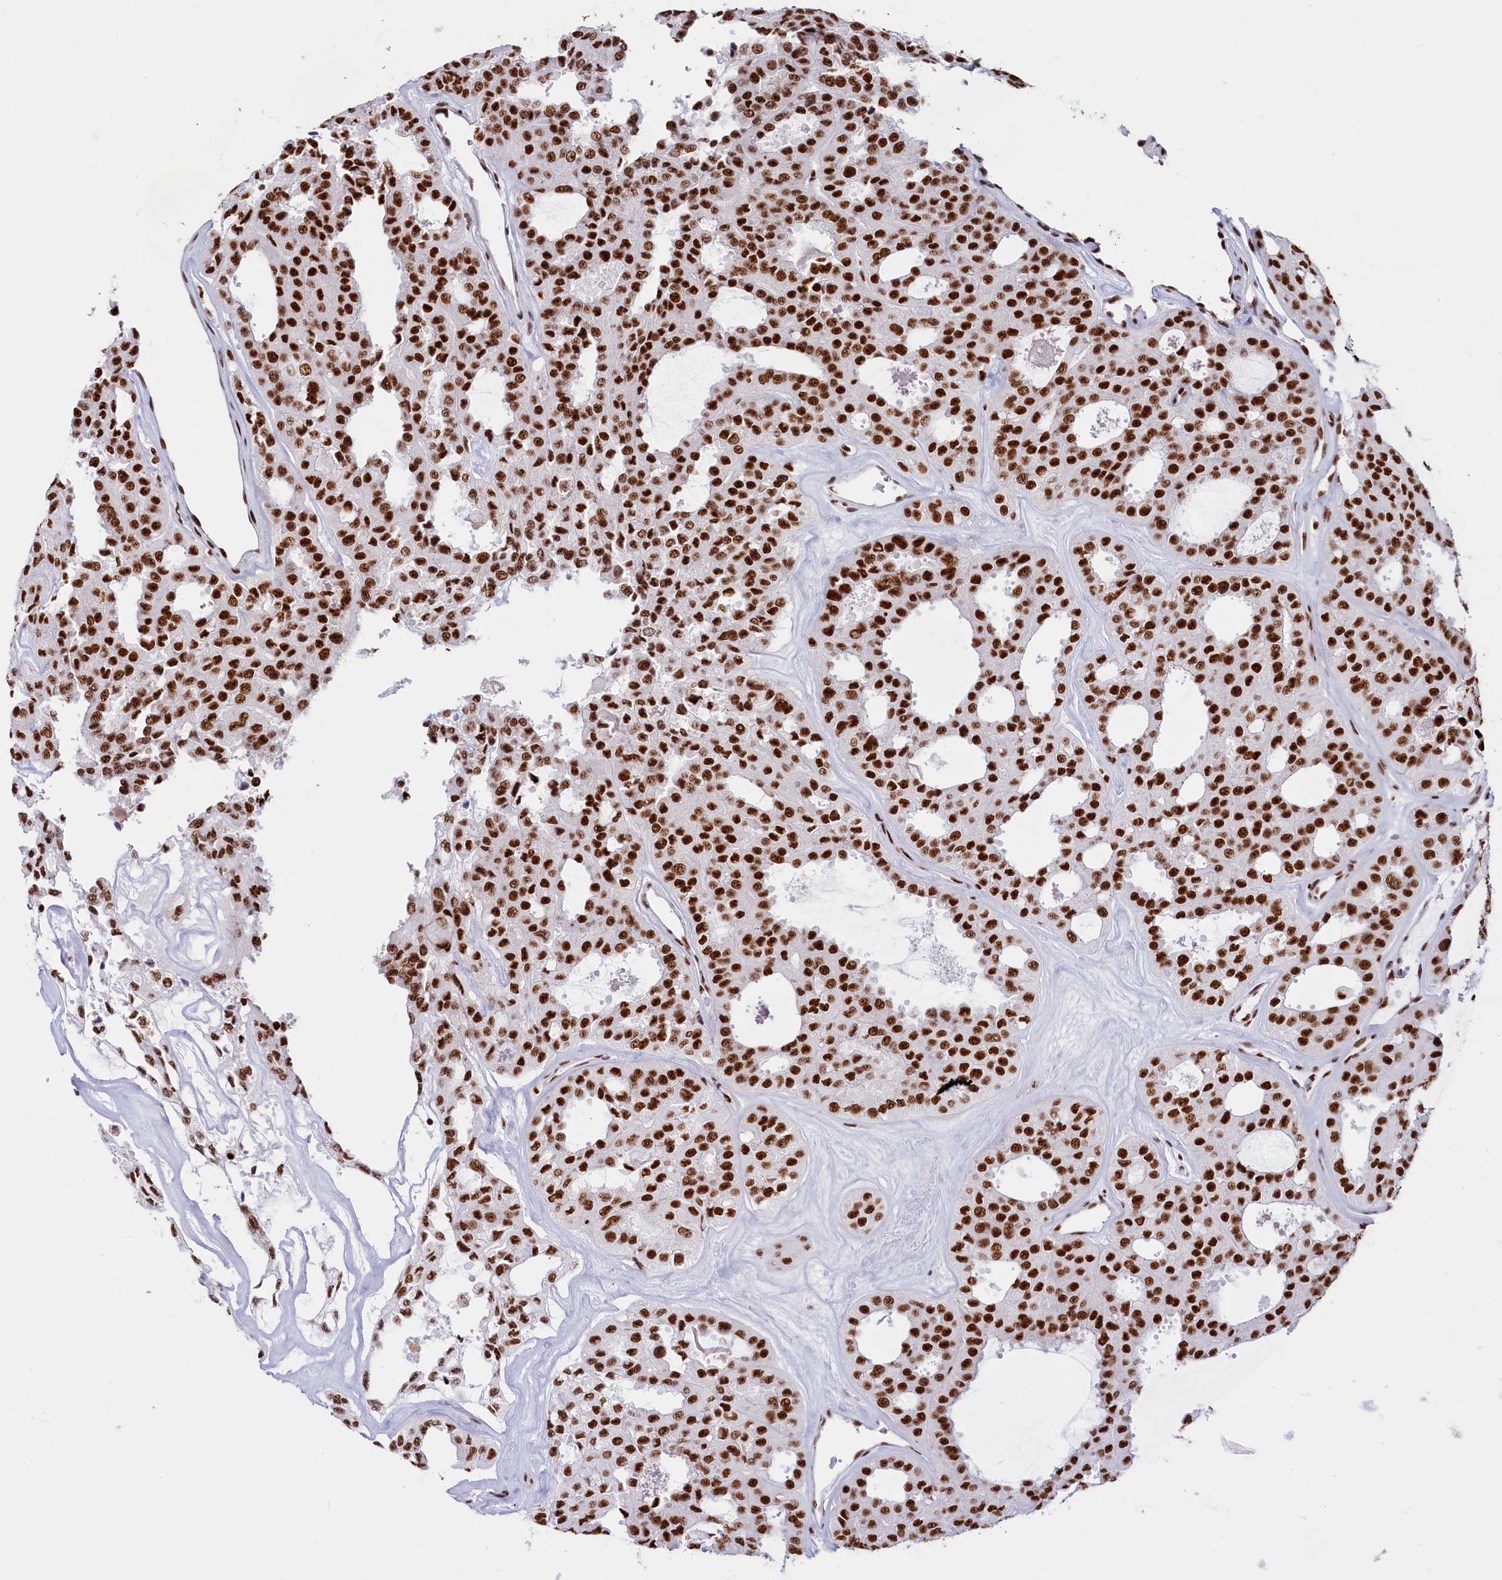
{"staining": {"intensity": "strong", "quantity": ">75%", "location": "nuclear"}, "tissue": "thyroid cancer", "cell_type": "Tumor cells", "image_type": "cancer", "snomed": [{"axis": "morphology", "description": "Follicular adenoma carcinoma, NOS"}, {"axis": "topography", "description": "Thyroid gland"}], "caption": "Protein expression analysis of thyroid cancer shows strong nuclear positivity in about >75% of tumor cells.", "gene": "SNRNP70", "patient": {"sex": "male", "age": 75}}